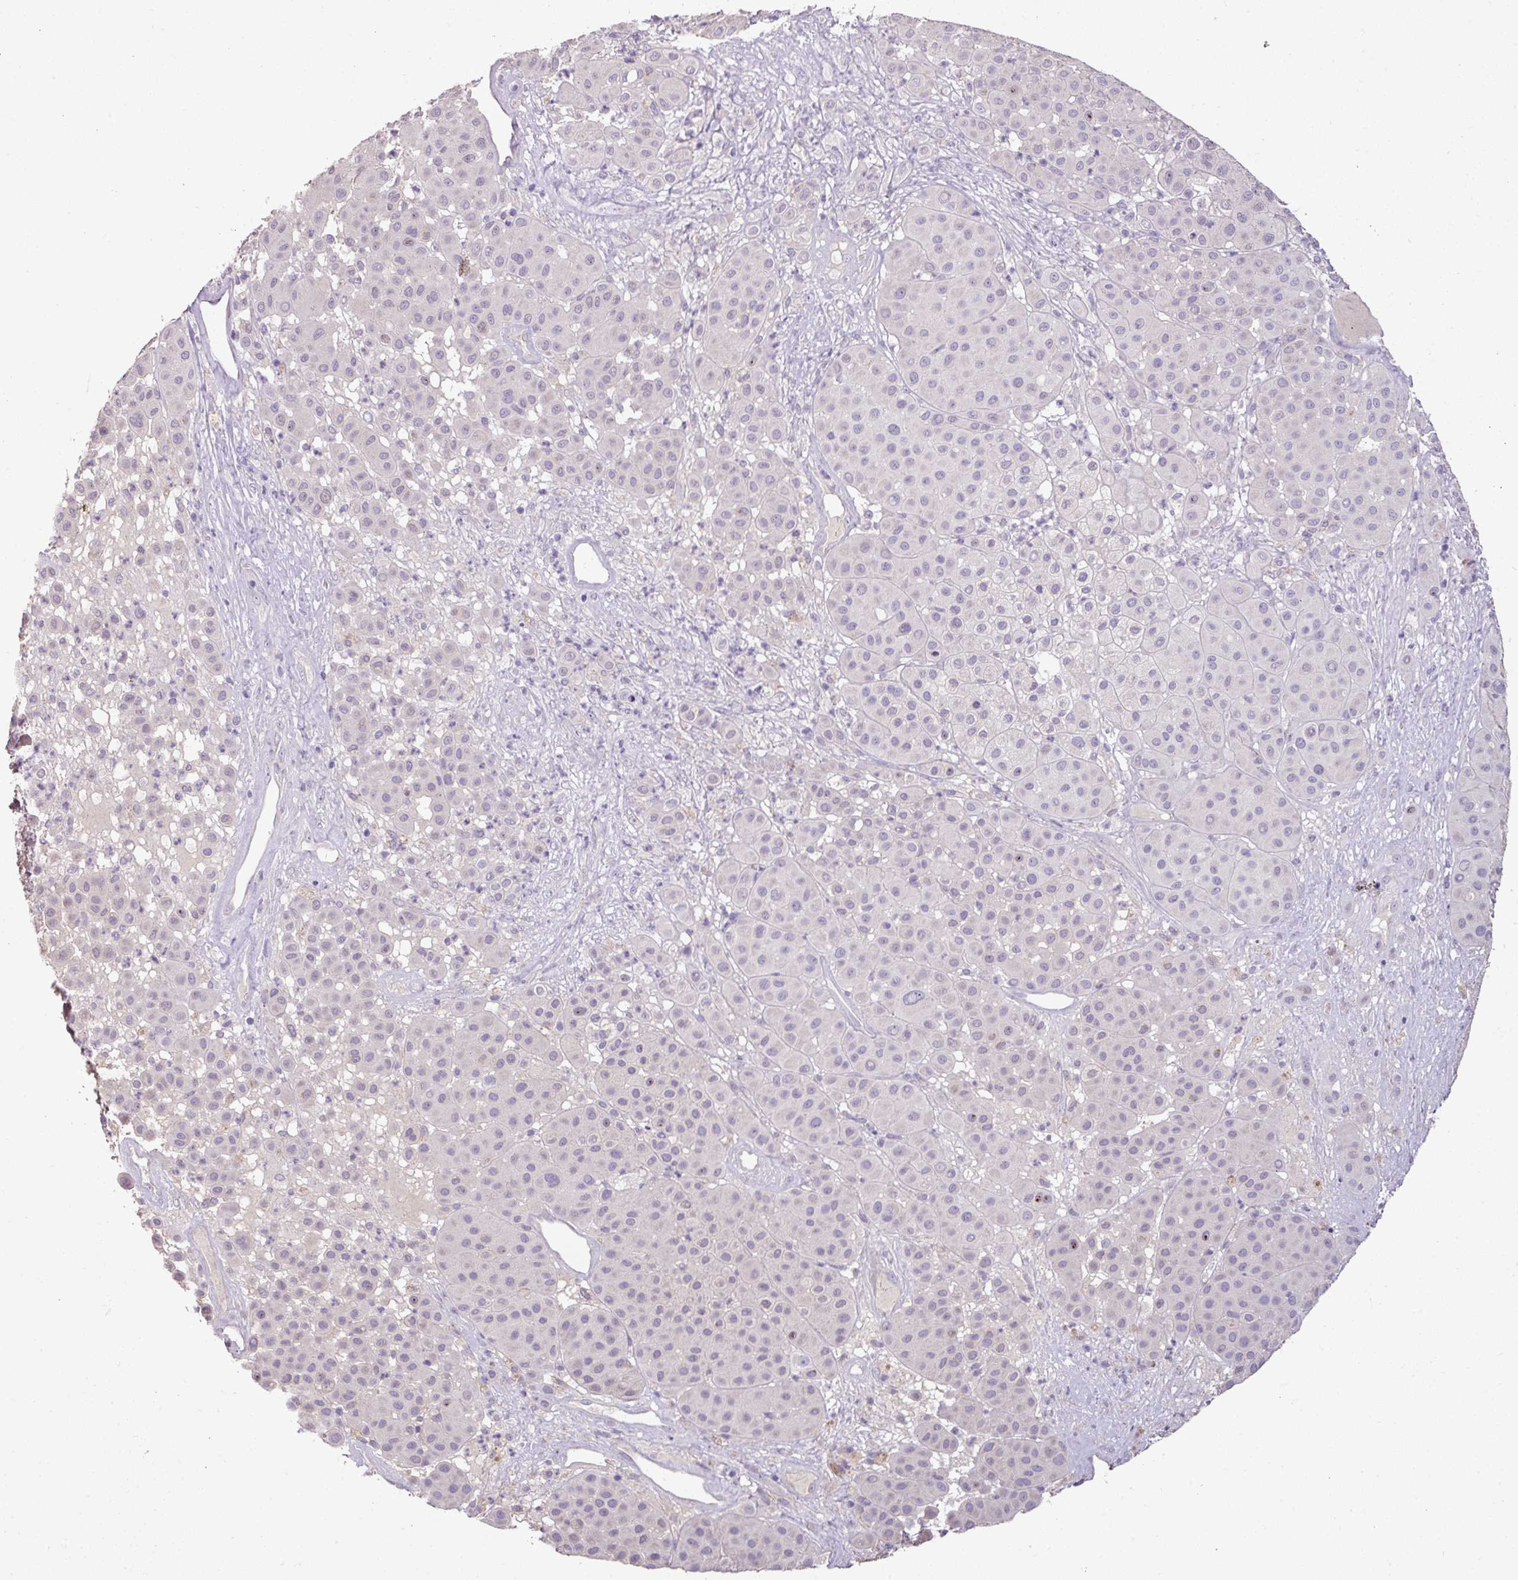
{"staining": {"intensity": "negative", "quantity": "none", "location": "none"}, "tissue": "melanoma", "cell_type": "Tumor cells", "image_type": "cancer", "snomed": [{"axis": "morphology", "description": "Malignant melanoma, Metastatic site"}, {"axis": "topography", "description": "Smooth muscle"}], "caption": "Melanoma was stained to show a protein in brown. There is no significant positivity in tumor cells.", "gene": "BRINP2", "patient": {"sex": "male", "age": 41}}